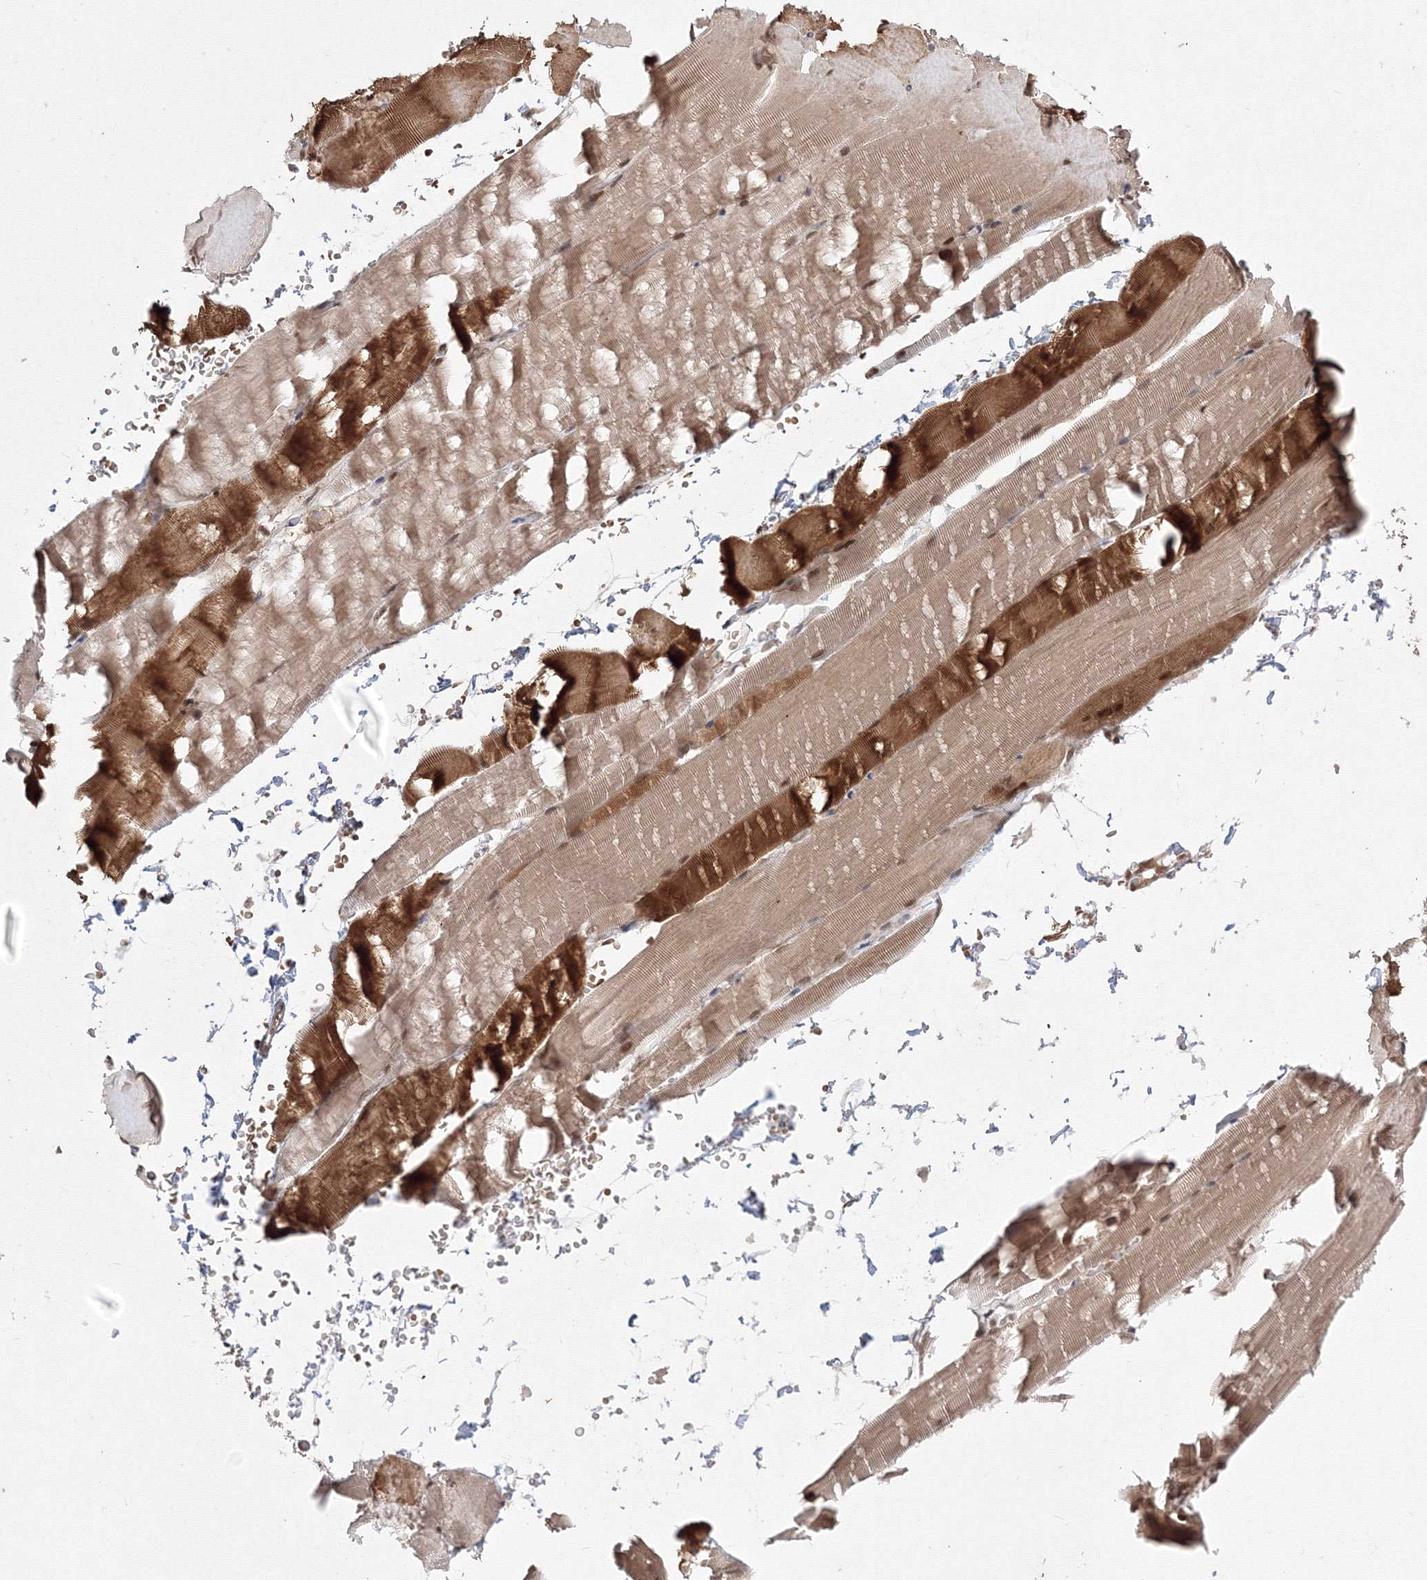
{"staining": {"intensity": "strong", "quantity": "25%-75%", "location": "cytoplasmic/membranous,nuclear"}, "tissue": "skeletal muscle", "cell_type": "Myocytes", "image_type": "normal", "snomed": [{"axis": "morphology", "description": "Normal tissue, NOS"}, {"axis": "topography", "description": "Skeletal muscle"}, {"axis": "topography", "description": "Parathyroid gland"}], "caption": "Protein staining of benign skeletal muscle demonstrates strong cytoplasmic/membranous,nuclear expression in about 25%-75% of myocytes. (DAB (3,3'-diaminobenzidine) = brown stain, brightfield microscopy at high magnification).", "gene": "COPS4", "patient": {"sex": "female", "age": 37}}